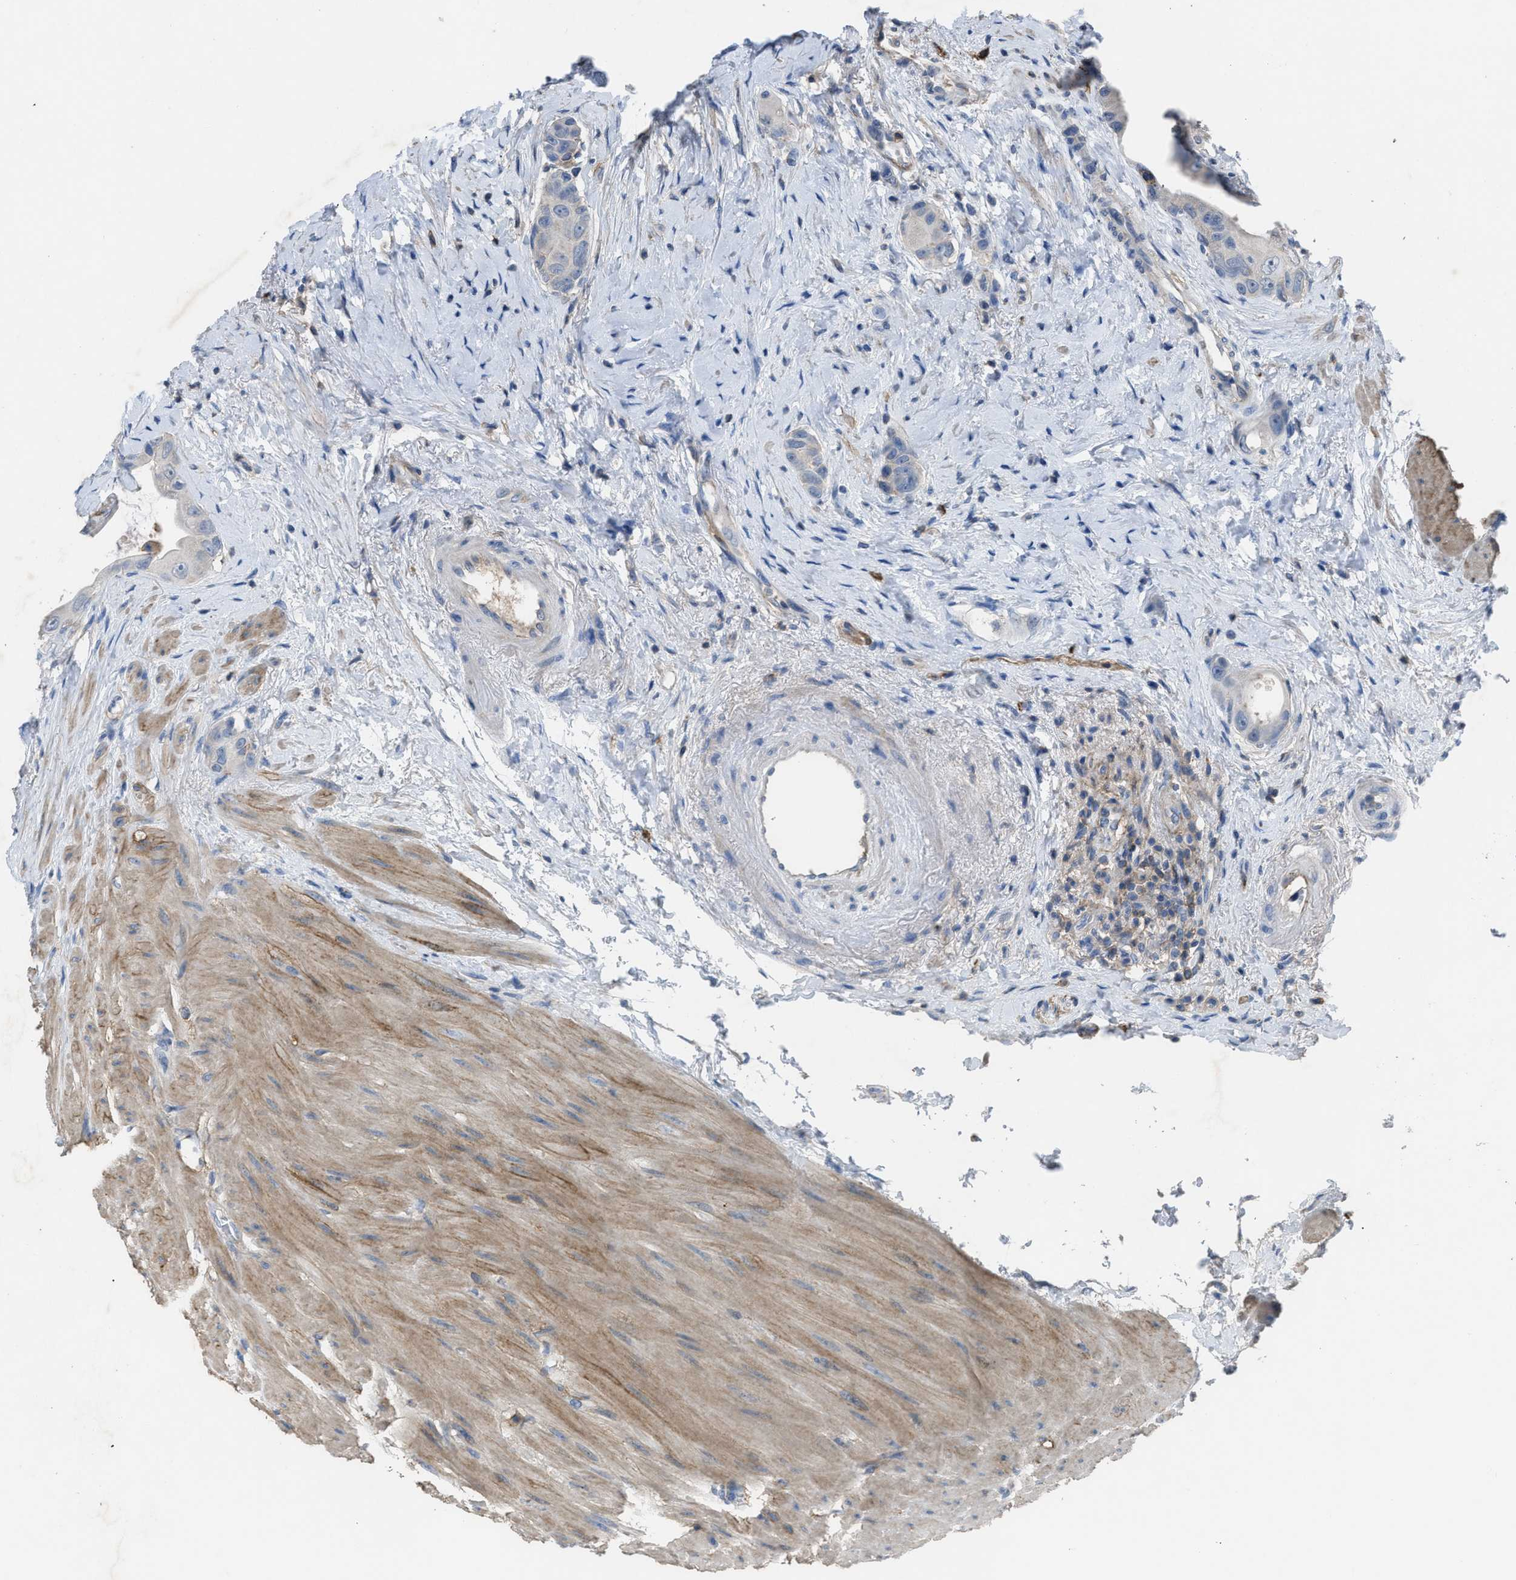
{"staining": {"intensity": "negative", "quantity": "none", "location": "none"}, "tissue": "colorectal cancer", "cell_type": "Tumor cells", "image_type": "cancer", "snomed": [{"axis": "morphology", "description": "Adenocarcinoma, NOS"}, {"axis": "topography", "description": "Rectum"}], "caption": "Colorectal cancer (adenocarcinoma) was stained to show a protein in brown. There is no significant positivity in tumor cells. (DAB (3,3'-diaminobenzidine) immunohistochemistry (IHC), high magnification).", "gene": "OR51E1", "patient": {"sex": "male", "age": 51}}